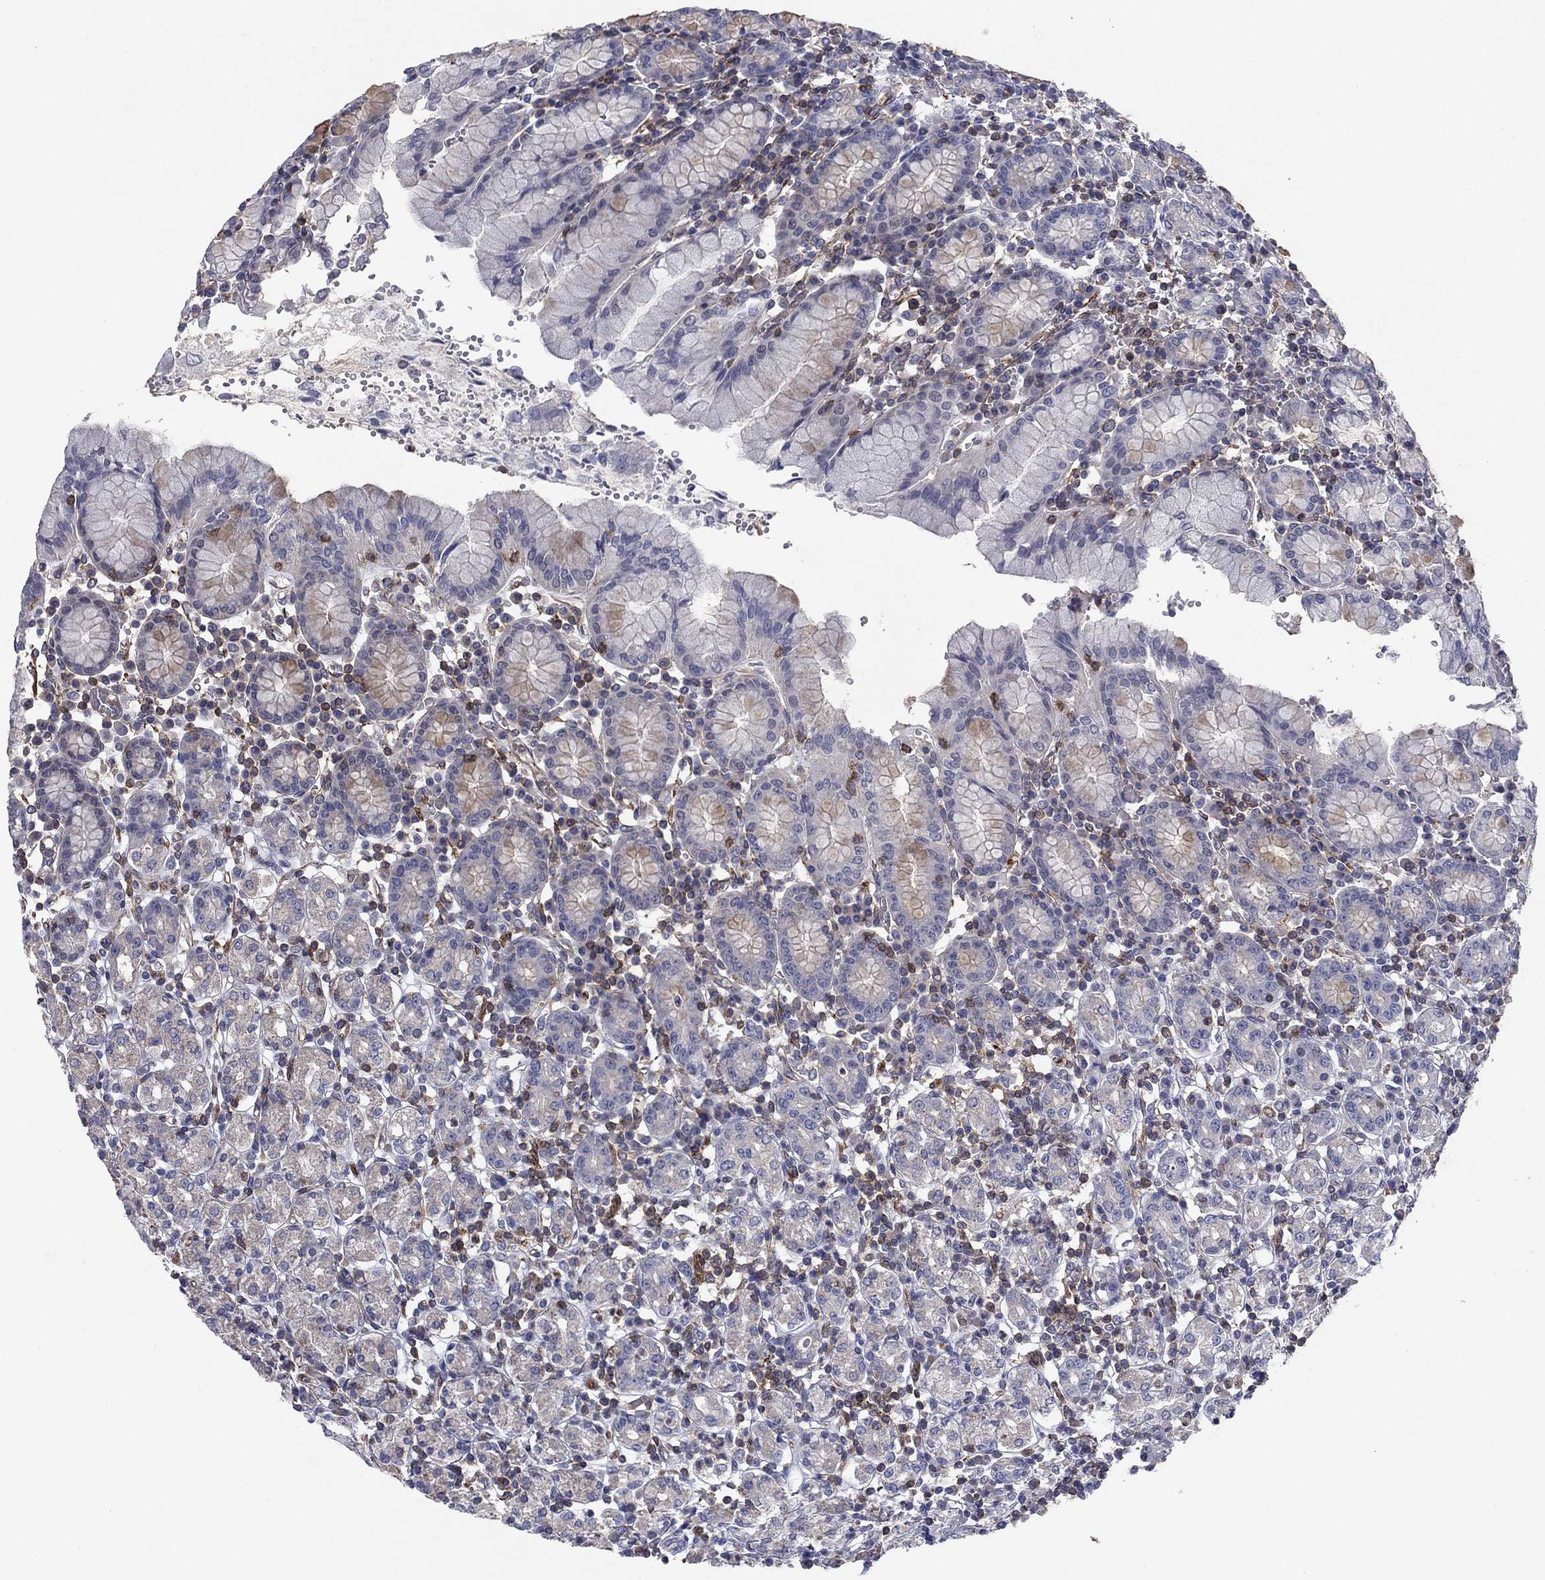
{"staining": {"intensity": "weak", "quantity": "<25%", "location": "cytoplasmic/membranous"}, "tissue": "stomach", "cell_type": "Glandular cells", "image_type": "normal", "snomed": [{"axis": "morphology", "description": "Normal tissue, NOS"}, {"axis": "topography", "description": "Stomach, upper"}, {"axis": "topography", "description": "Stomach"}], "caption": "A histopathology image of human stomach is negative for staining in glandular cells. (Brightfield microscopy of DAB immunohistochemistry (IHC) at high magnification).", "gene": "PSD4", "patient": {"sex": "male", "age": 62}}